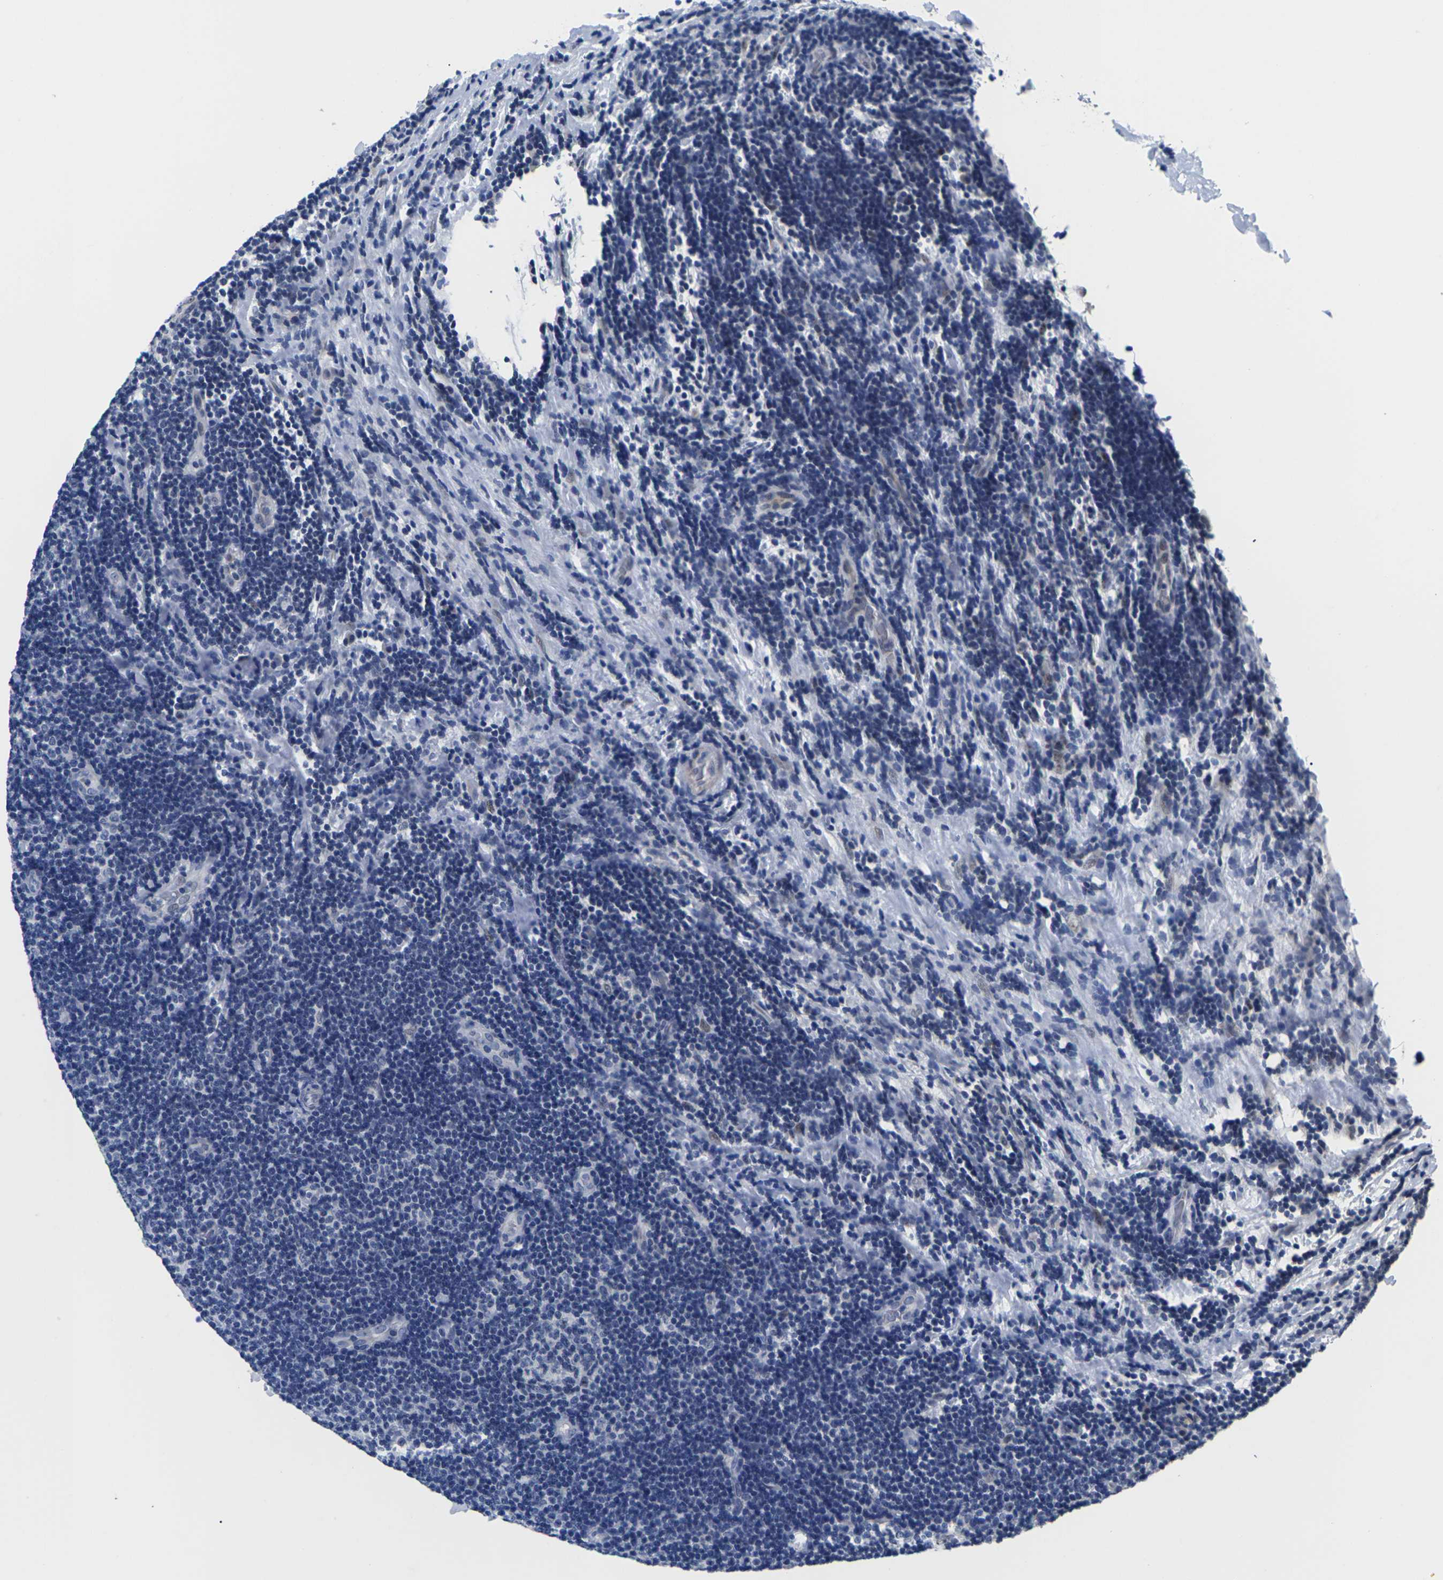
{"staining": {"intensity": "negative", "quantity": "none", "location": "none"}, "tissue": "lymphoma", "cell_type": "Tumor cells", "image_type": "cancer", "snomed": [{"axis": "morphology", "description": "Malignant lymphoma, non-Hodgkin's type, Low grade"}, {"axis": "topography", "description": "Lymph node"}], "caption": "High power microscopy micrograph of an immunohistochemistry (IHC) image of lymphoma, revealing no significant staining in tumor cells.", "gene": "ST6GAL2", "patient": {"sex": "male", "age": 83}}